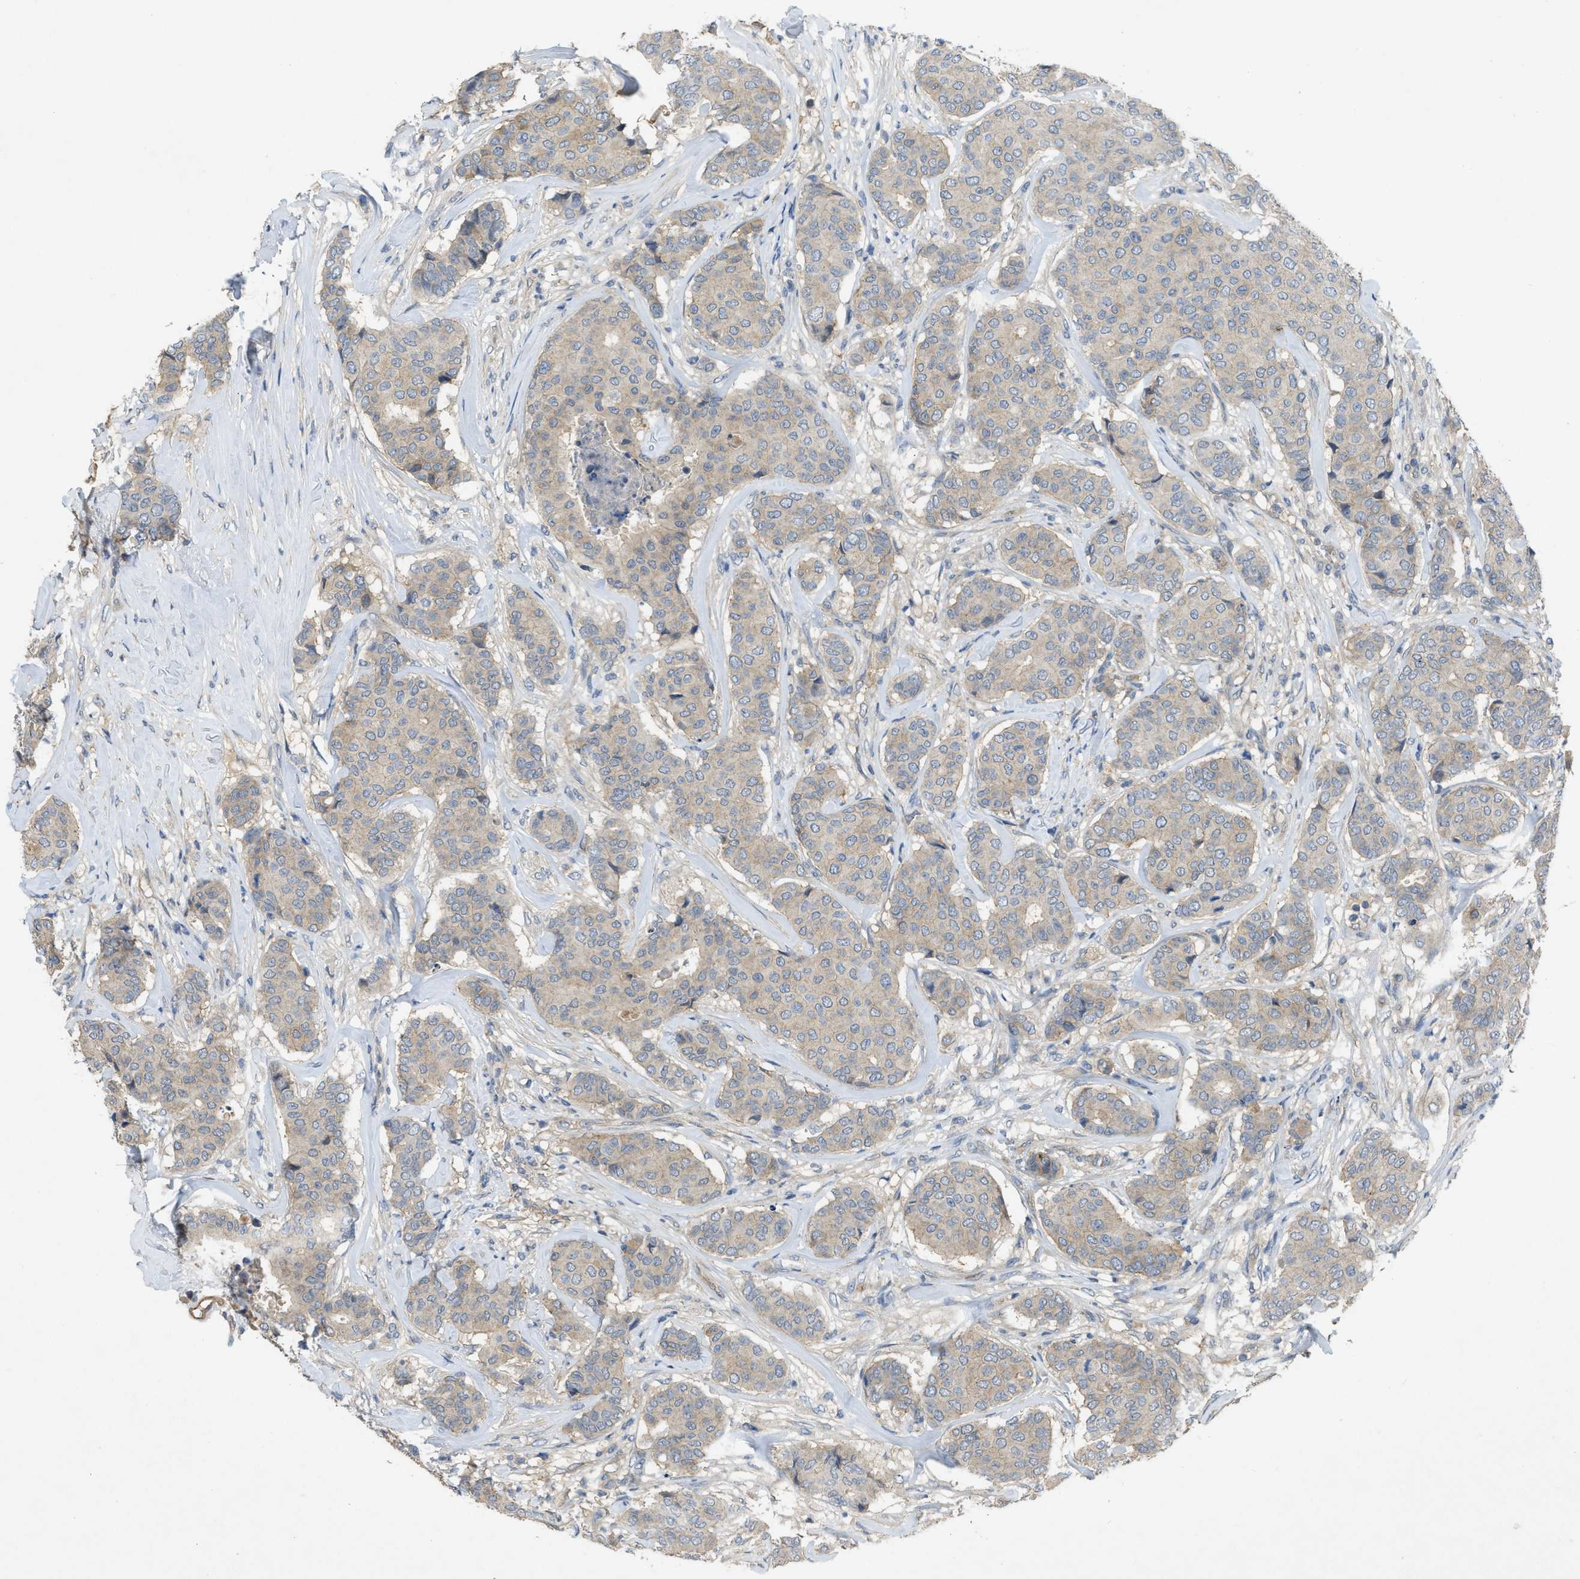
{"staining": {"intensity": "negative", "quantity": "none", "location": "none"}, "tissue": "breast cancer", "cell_type": "Tumor cells", "image_type": "cancer", "snomed": [{"axis": "morphology", "description": "Duct carcinoma"}, {"axis": "topography", "description": "Breast"}], "caption": "High magnification brightfield microscopy of intraductal carcinoma (breast) stained with DAB (brown) and counterstained with hematoxylin (blue): tumor cells show no significant positivity.", "gene": "PPP3CA", "patient": {"sex": "female", "age": 75}}